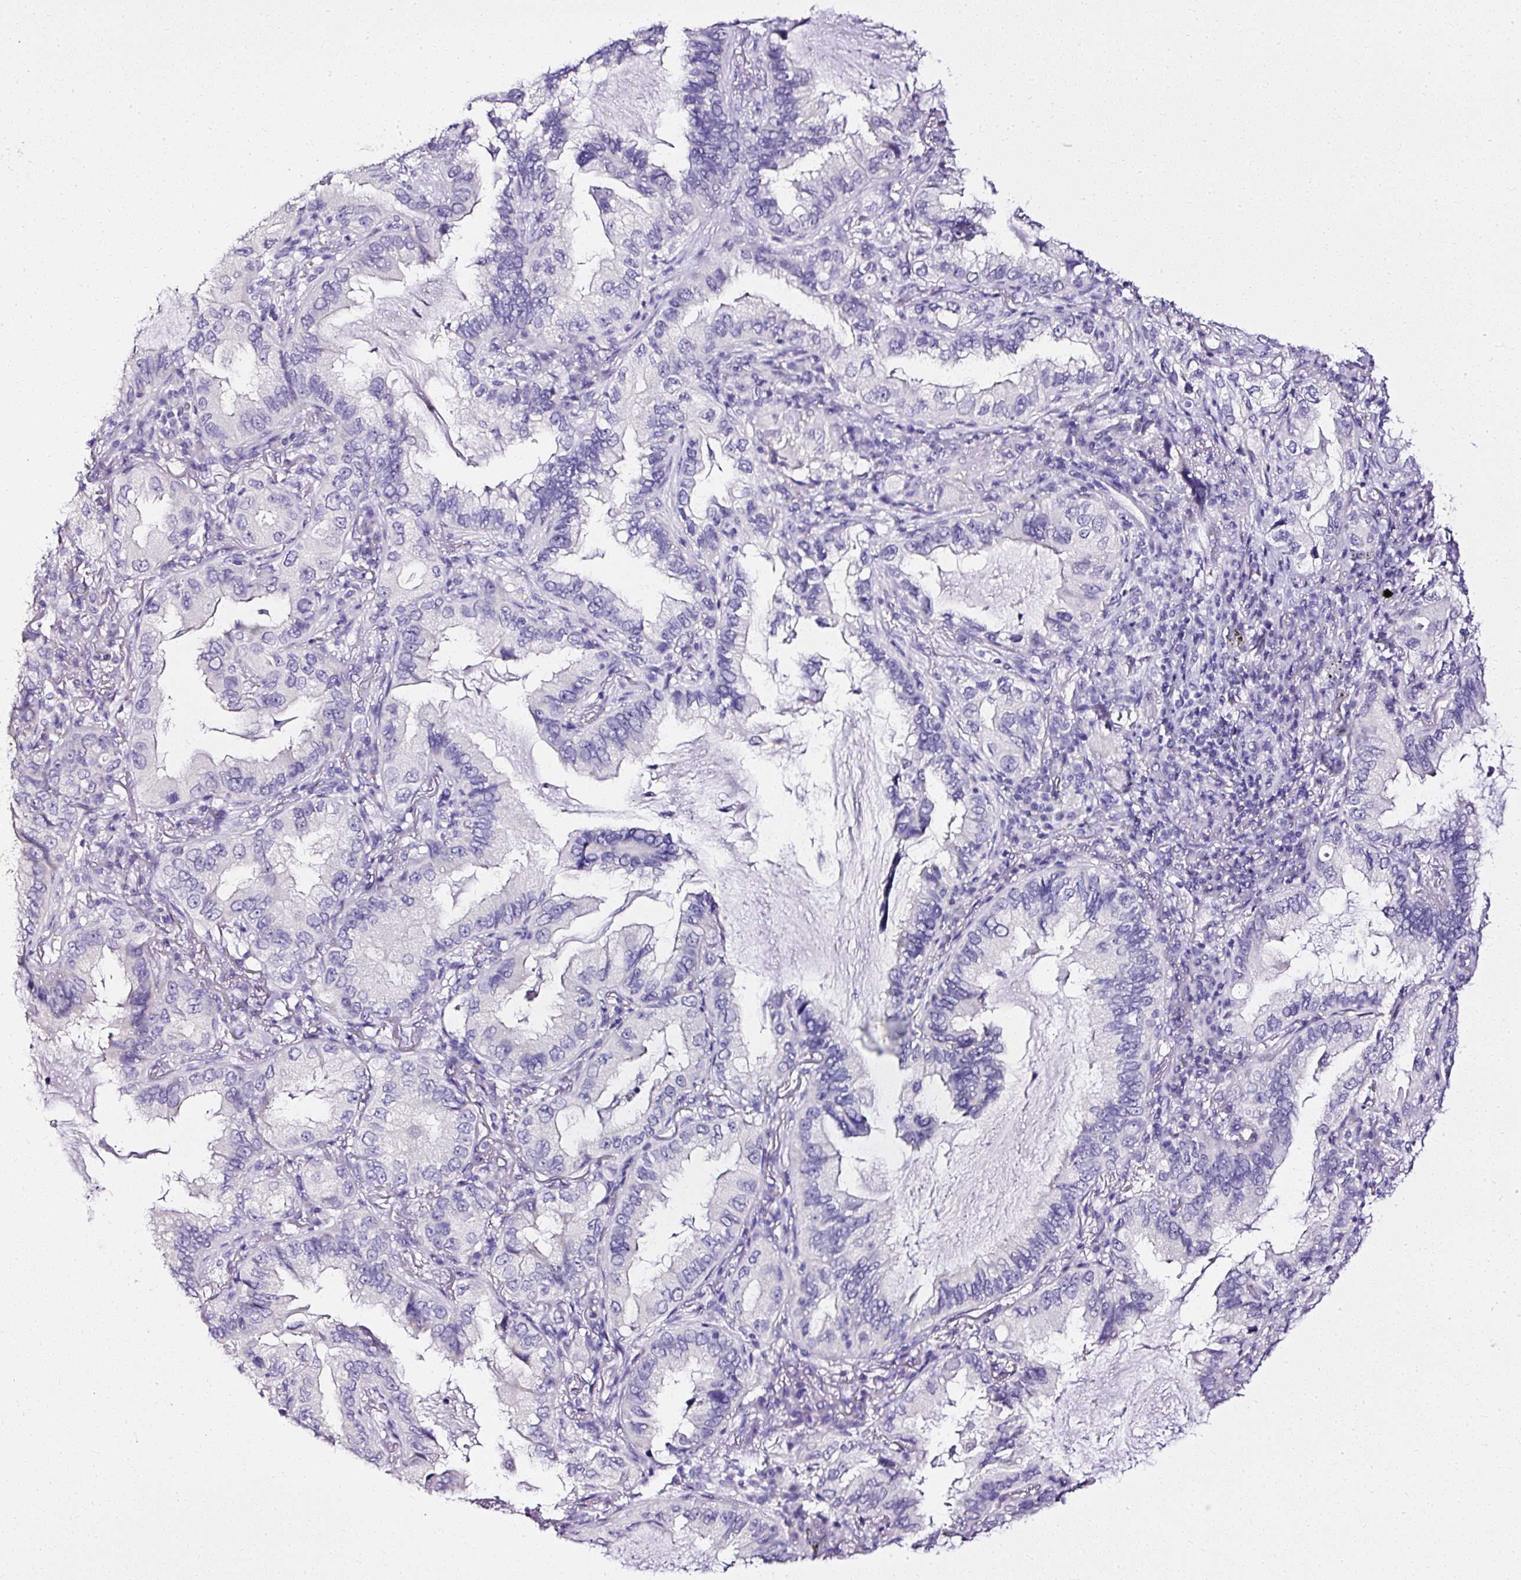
{"staining": {"intensity": "negative", "quantity": "none", "location": "none"}, "tissue": "lung cancer", "cell_type": "Tumor cells", "image_type": "cancer", "snomed": [{"axis": "morphology", "description": "Adenocarcinoma, NOS"}, {"axis": "topography", "description": "Lung"}], "caption": "Protein analysis of adenocarcinoma (lung) displays no significant positivity in tumor cells.", "gene": "ATP2A1", "patient": {"sex": "female", "age": 69}}